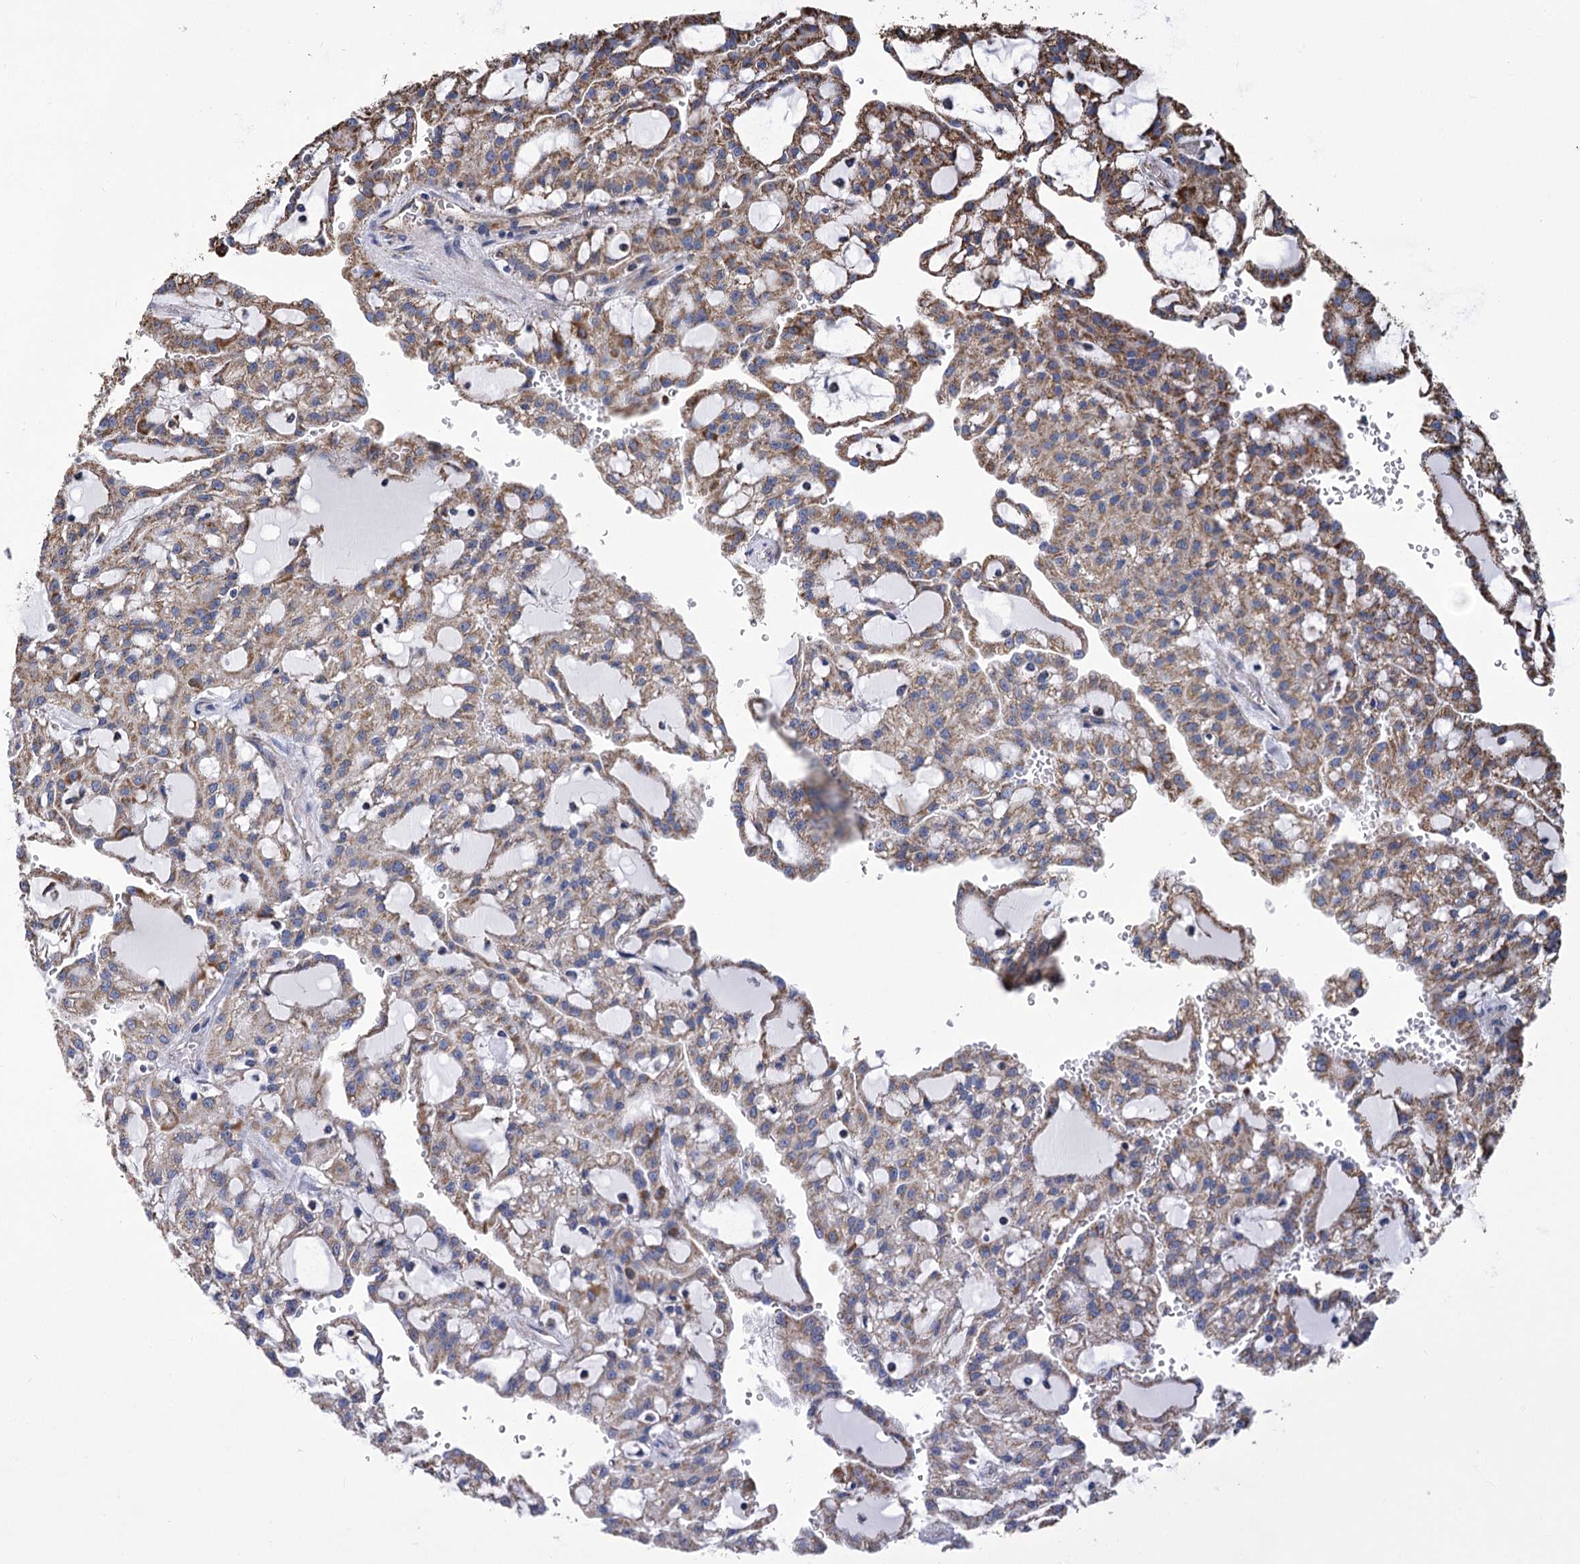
{"staining": {"intensity": "moderate", "quantity": ">75%", "location": "cytoplasmic/membranous"}, "tissue": "renal cancer", "cell_type": "Tumor cells", "image_type": "cancer", "snomed": [{"axis": "morphology", "description": "Adenocarcinoma, NOS"}, {"axis": "topography", "description": "Kidney"}], "caption": "Immunohistochemistry (IHC) (DAB) staining of renal cancer demonstrates moderate cytoplasmic/membranous protein expression in about >75% of tumor cells. (DAB (3,3'-diaminobenzidine) = brown stain, brightfield microscopy at high magnification).", "gene": "CCDC73", "patient": {"sex": "male", "age": 63}}